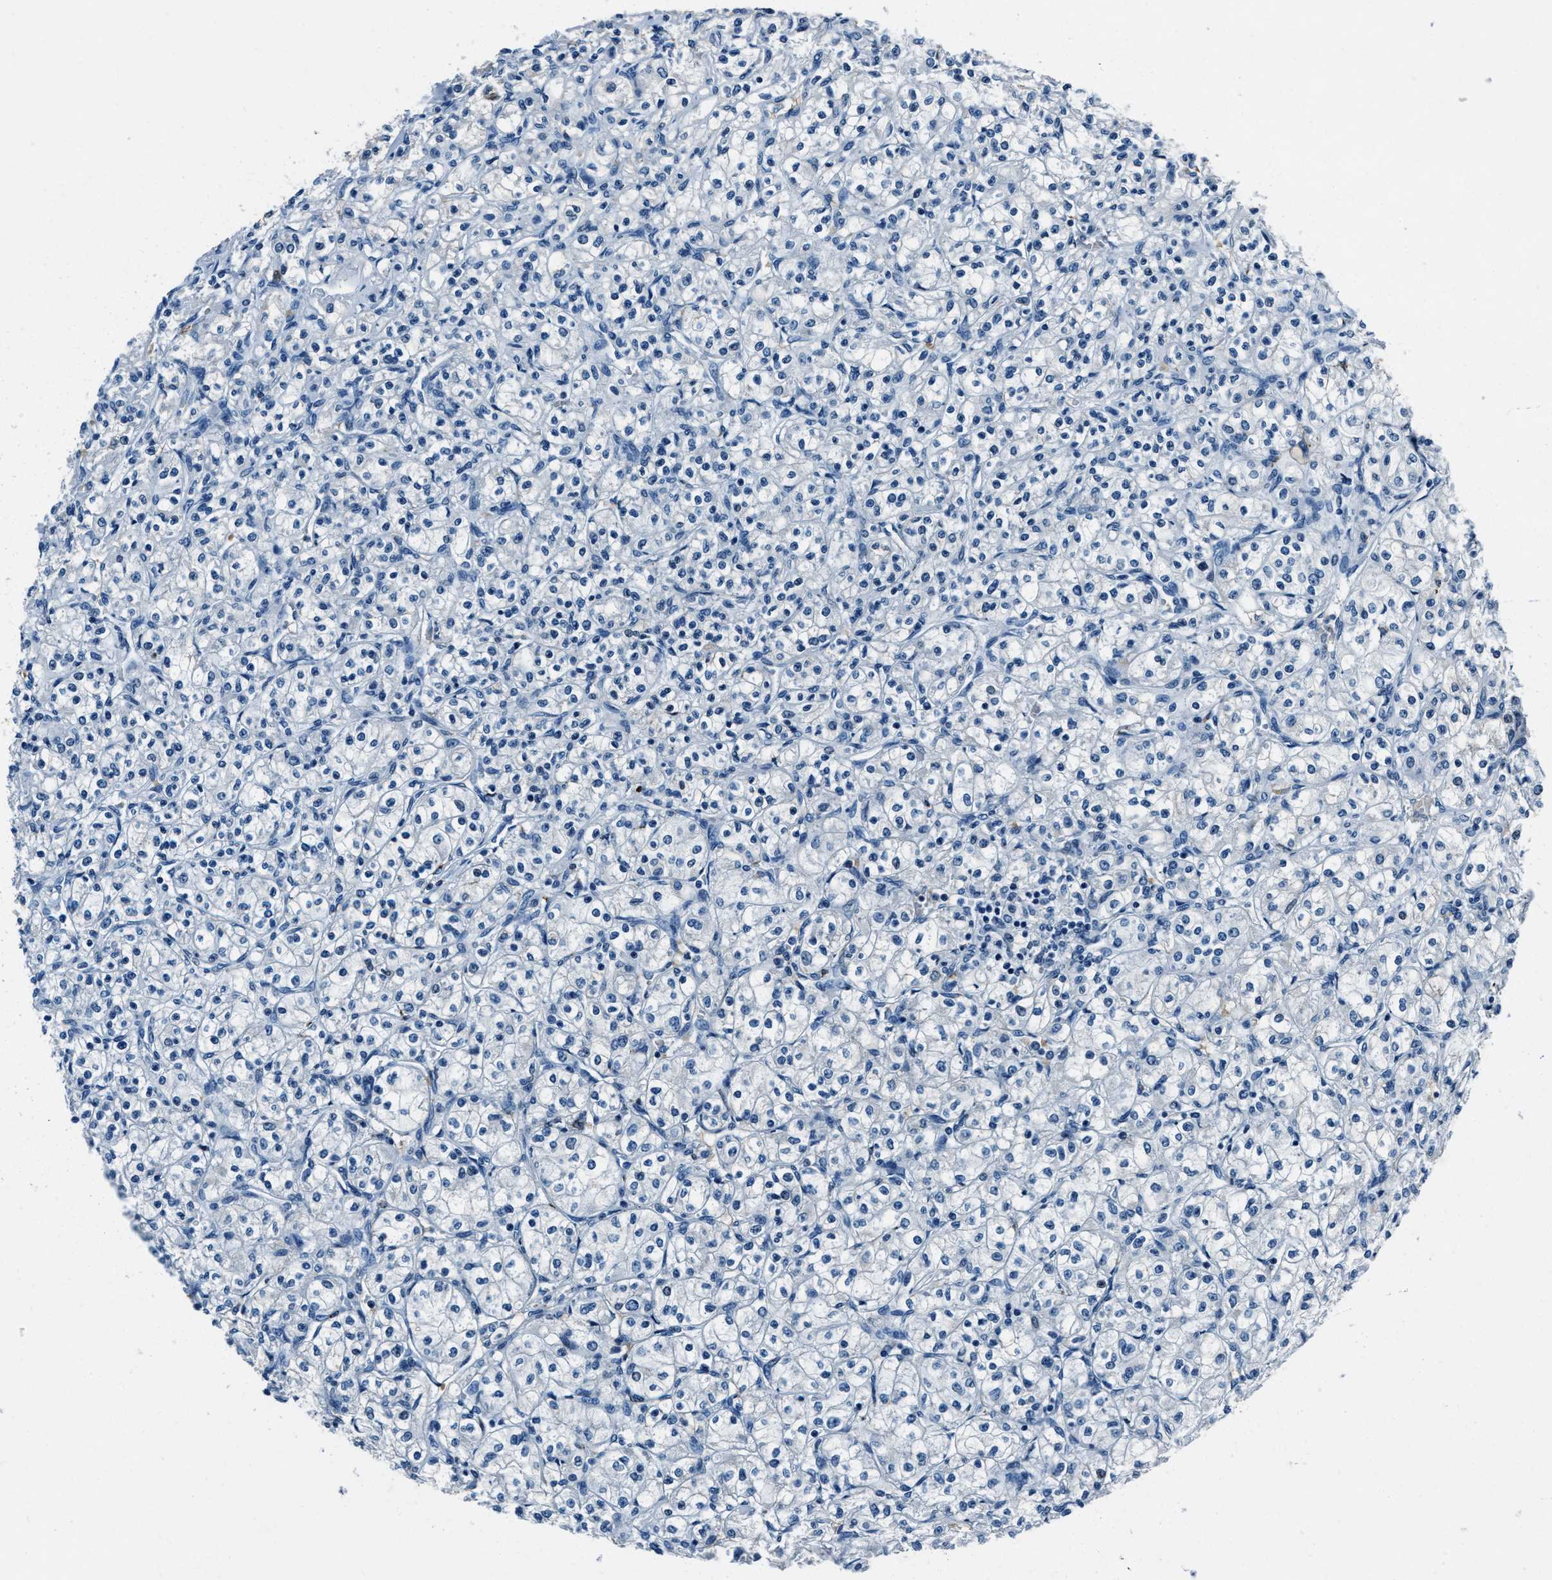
{"staining": {"intensity": "negative", "quantity": "none", "location": "none"}, "tissue": "renal cancer", "cell_type": "Tumor cells", "image_type": "cancer", "snomed": [{"axis": "morphology", "description": "Adenocarcinoma, NOS"}, {"axis": "topography", "description": "Kidney"}], "caption": "A micrograph of human adenocarcinoma (renal) is negative for staining in tumor cells.", "gene": "PTPDC1", "patient": {"sex": "male", "age": 77}}